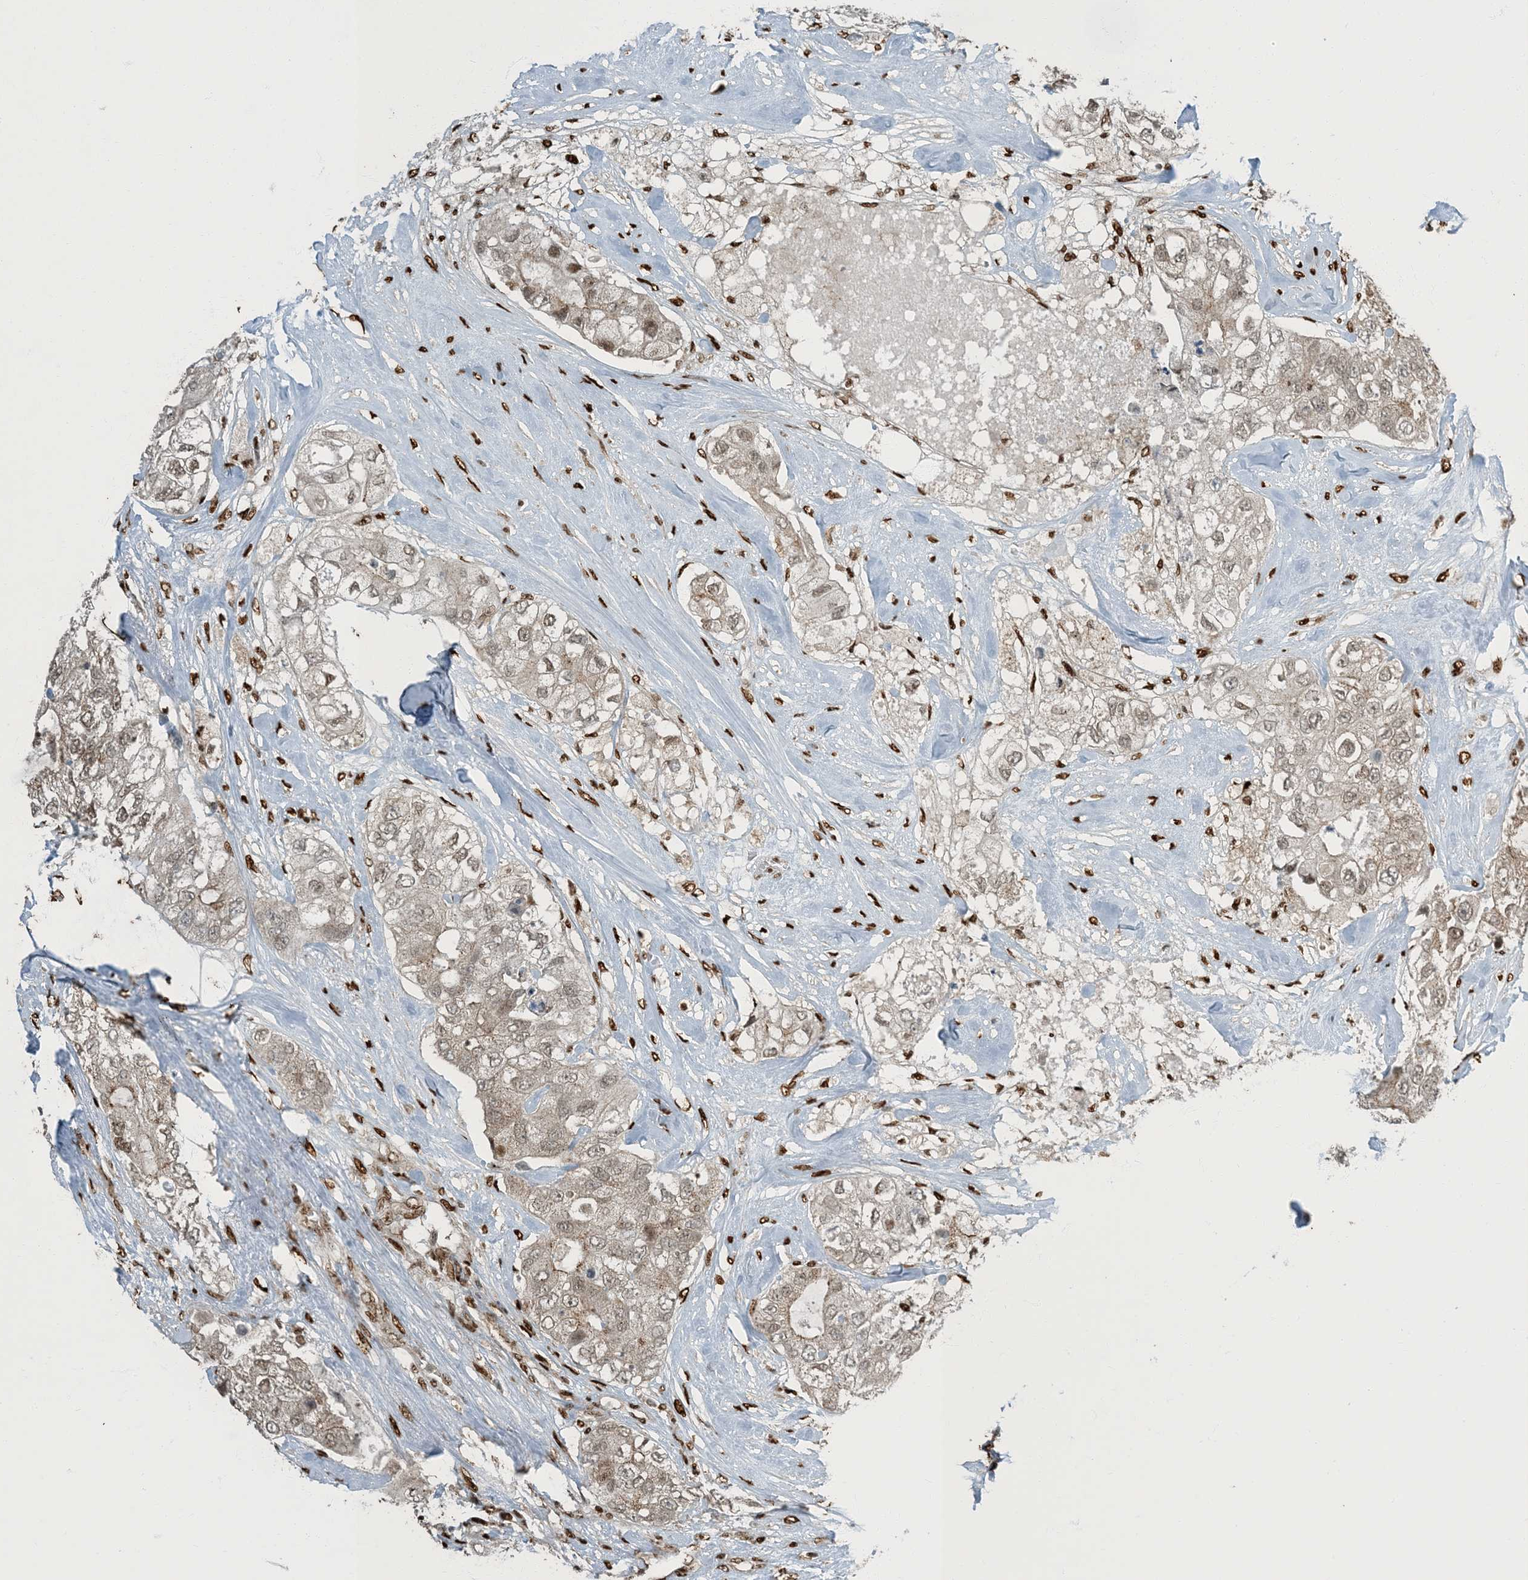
{"staining": {"intensity": "weak", "quantity": "25%-75%", "location": "nuclear"}, "tissue": "breast cancer", "cell_type": "Tumor cells", "image_type": "cancer", "snomed": [{"axis": "morphology", "description": "Duct carcinoma"}, {"axis": "topography", "description": "Breast"}], "caption": "There is low levels of weak nuclear staining in tumor cells of breast cancer, as demonstrated by immunohistochemical staining (brown color).", "gene": "MBD1", "patient": {"sex": "female", "age": 62}}